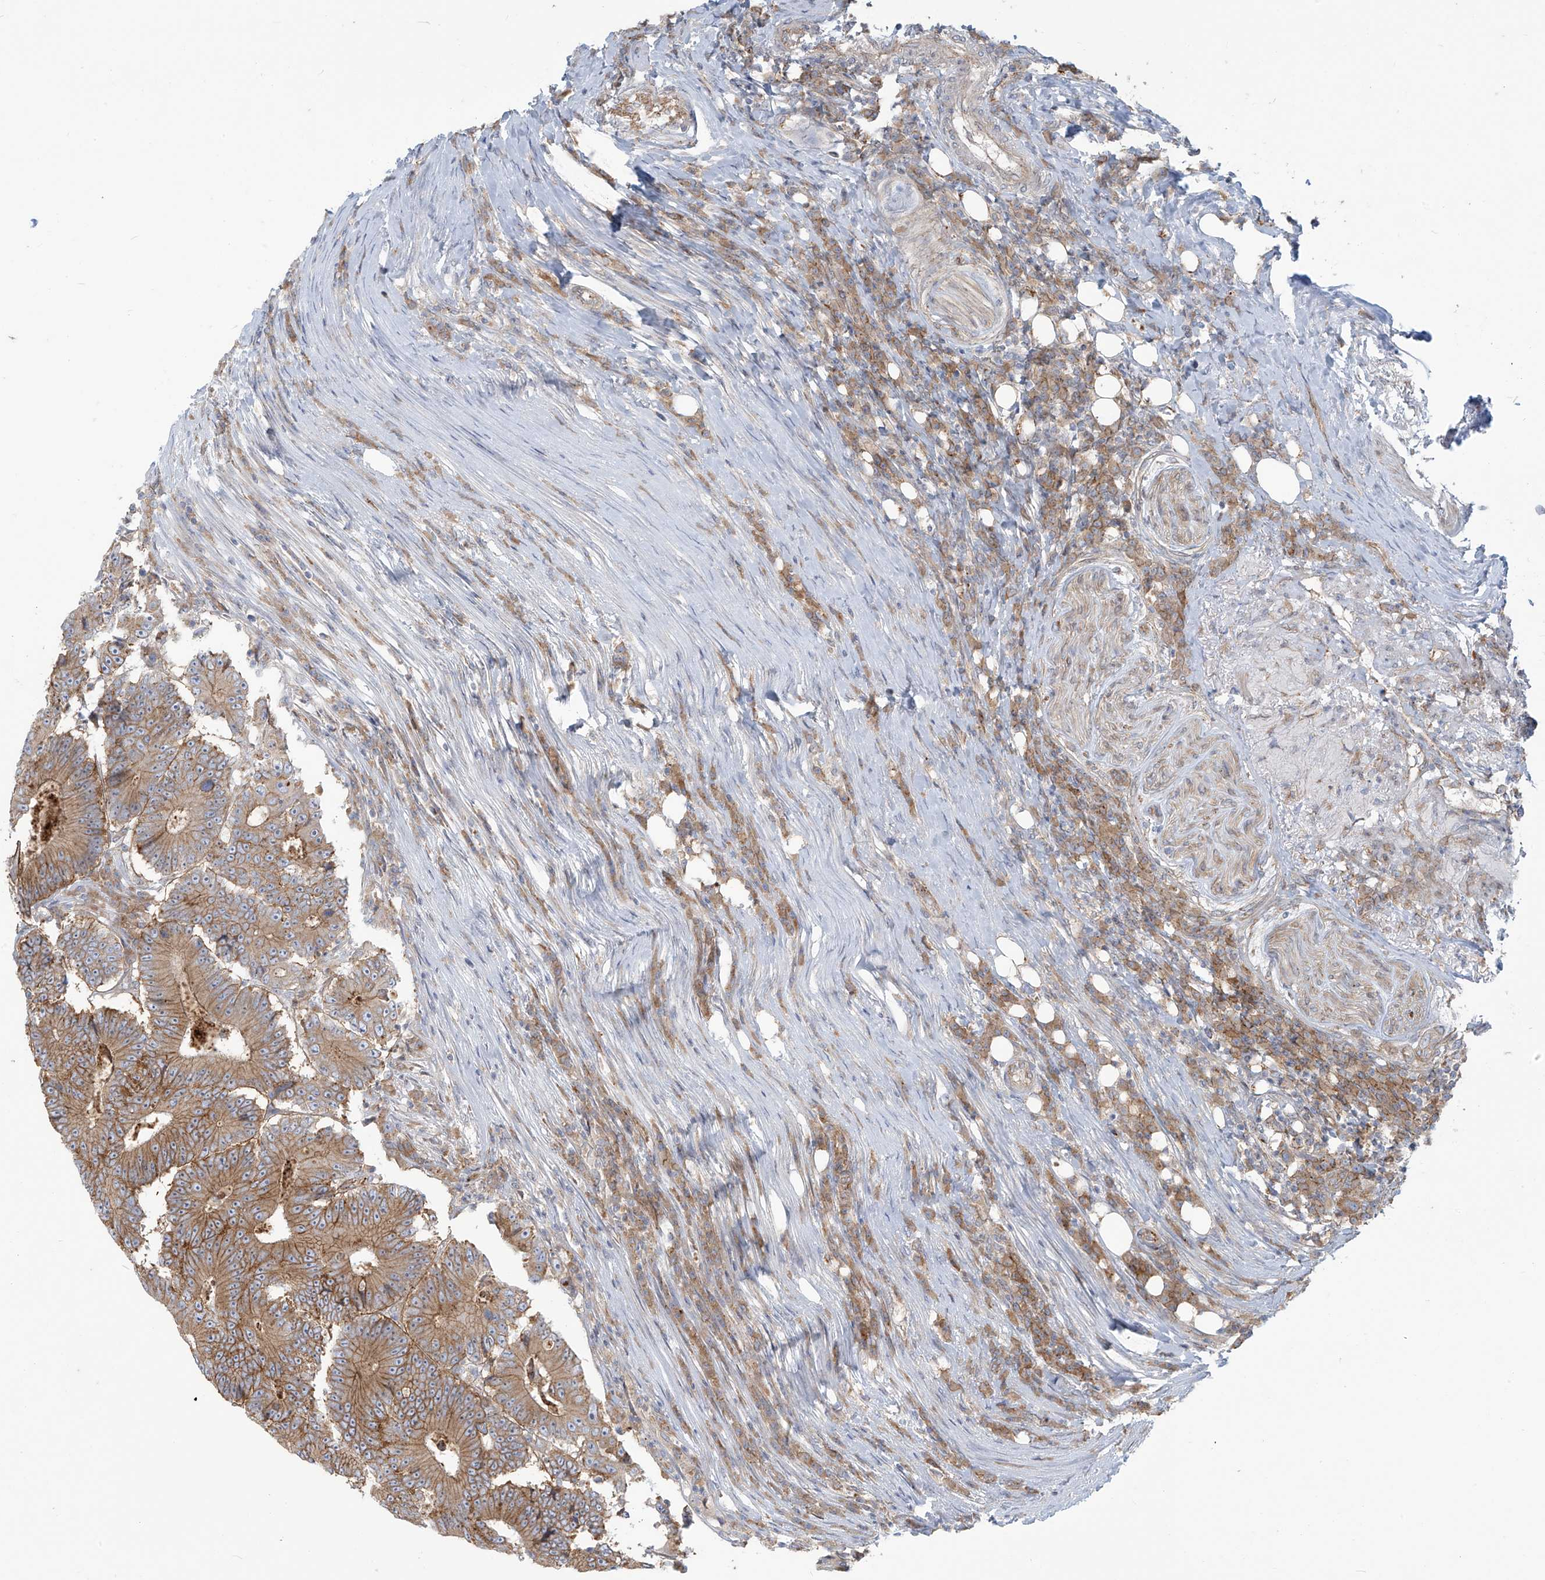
{"staining": {"intensity": "moderate", "quantity": ">75%", "location": "cytoplasmic/membranous"}, "tissue": "colorectal cancer", "cell_type": "Tumor cells", "image_type": "cancer", "snomed": [{"axis": "morphology", "description": "Adenocarcinoma, NOS"}, {"axis": "topography", "description": "Colon"}], "caption": "Human colorectal cancer (adenocarcinoma) stained with a protein marker reveals moderate staining in tumor cells.", "gene": "LZTS3", "patient": {"sex": "male", "age": 83}}